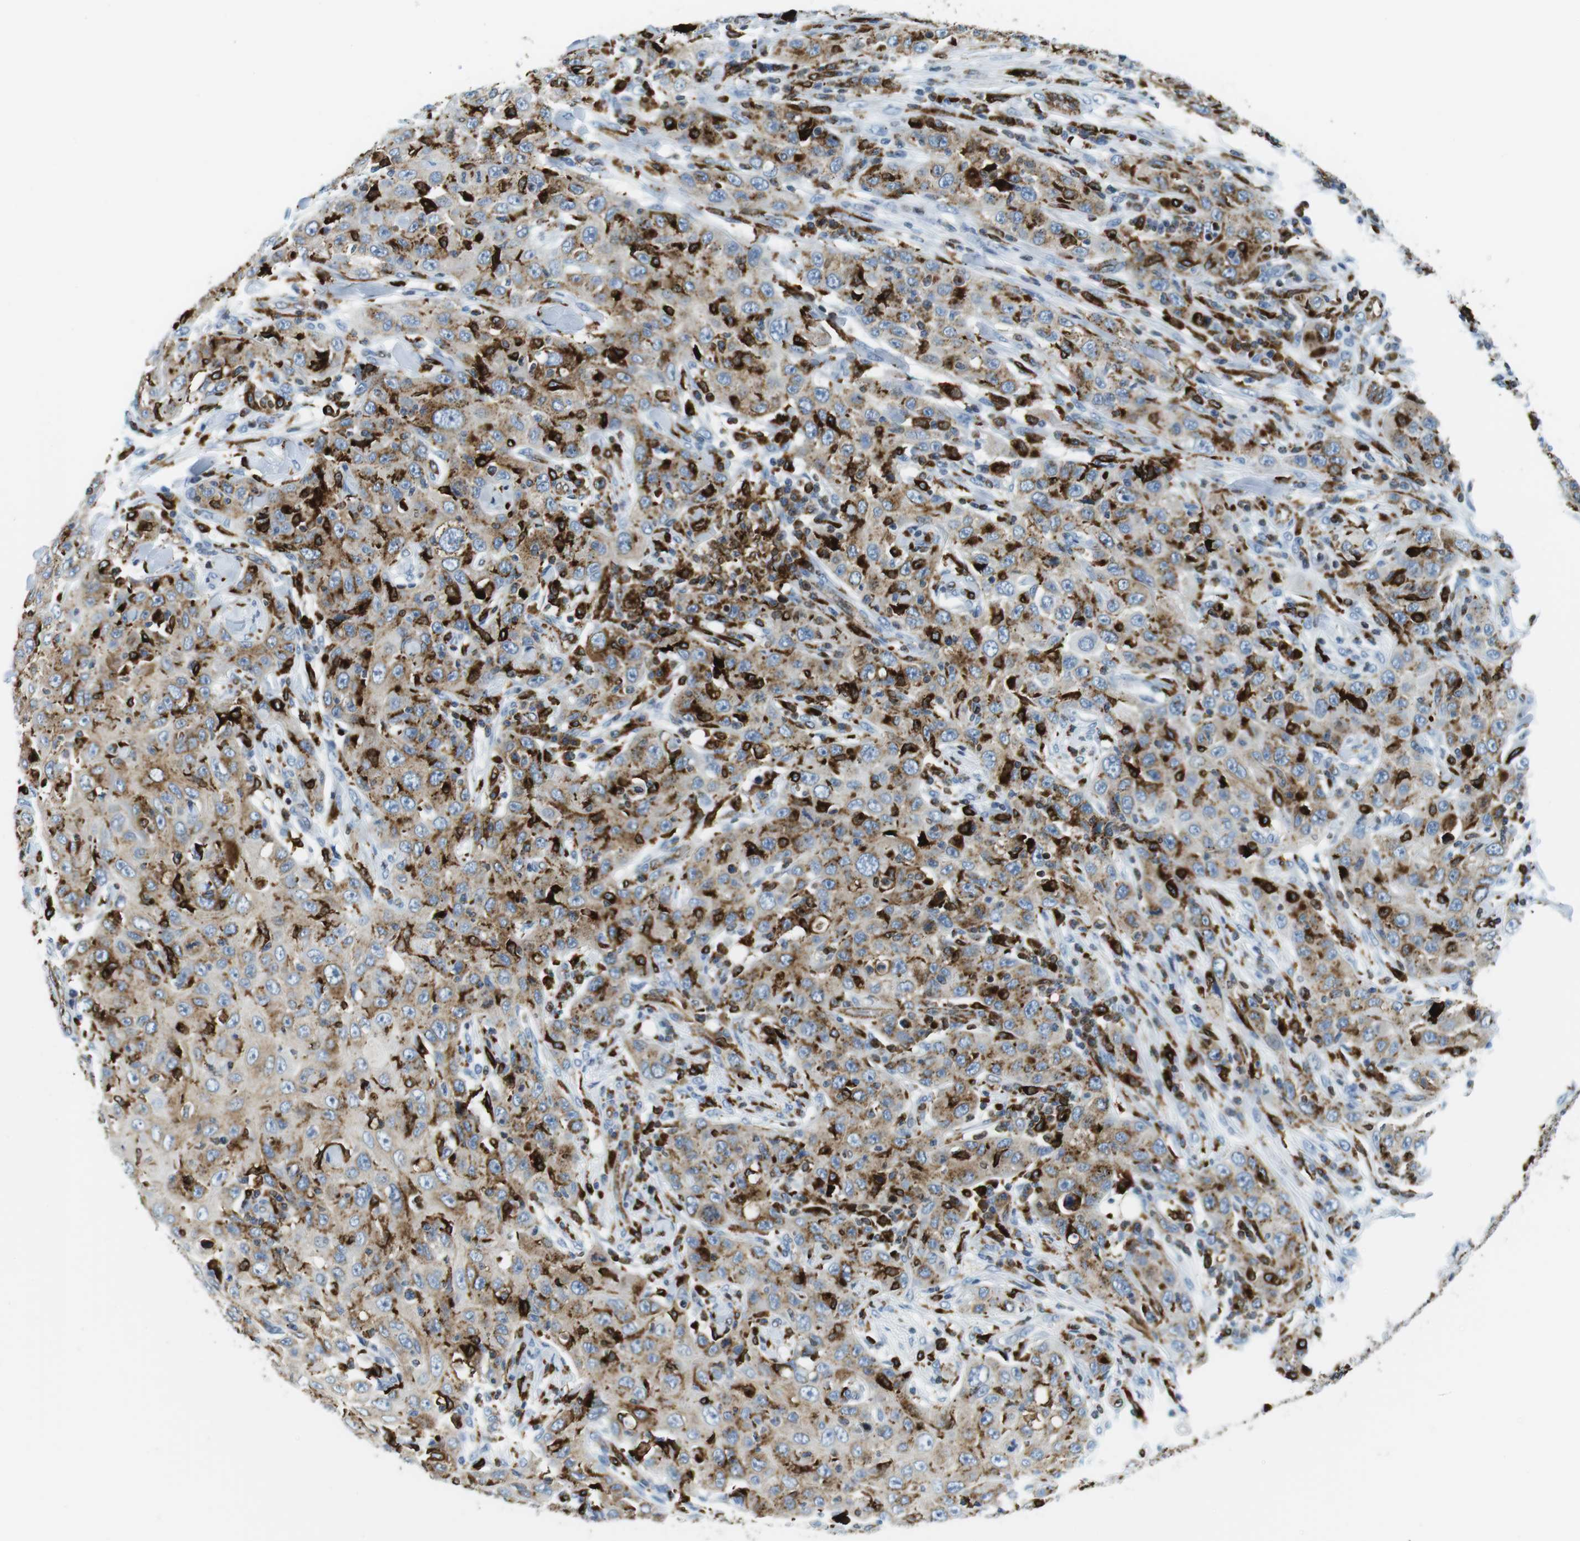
{"staining": {"intensity": "moderate", "quantity": "25%-75%", "location": "cytoplasmic/membranous"}, "tissue": "skin cancer", "cell_type": "Tumor cells", "image_type": "cancer", "snomed": [{"axis": "morphology", "description": "Squamous cell carcinoma, NOS"}, {"axis": "topography", "description": "Skin"}], "caption": "Brown immunohistochemical staining in human skin squamous cell carcinoma reveals moderate cytoplasmic/membranous positivity in approximately 25%-75% of tumor cells.", "gene": "CIITA", "patient": {"sex": "female", "age": 88}}